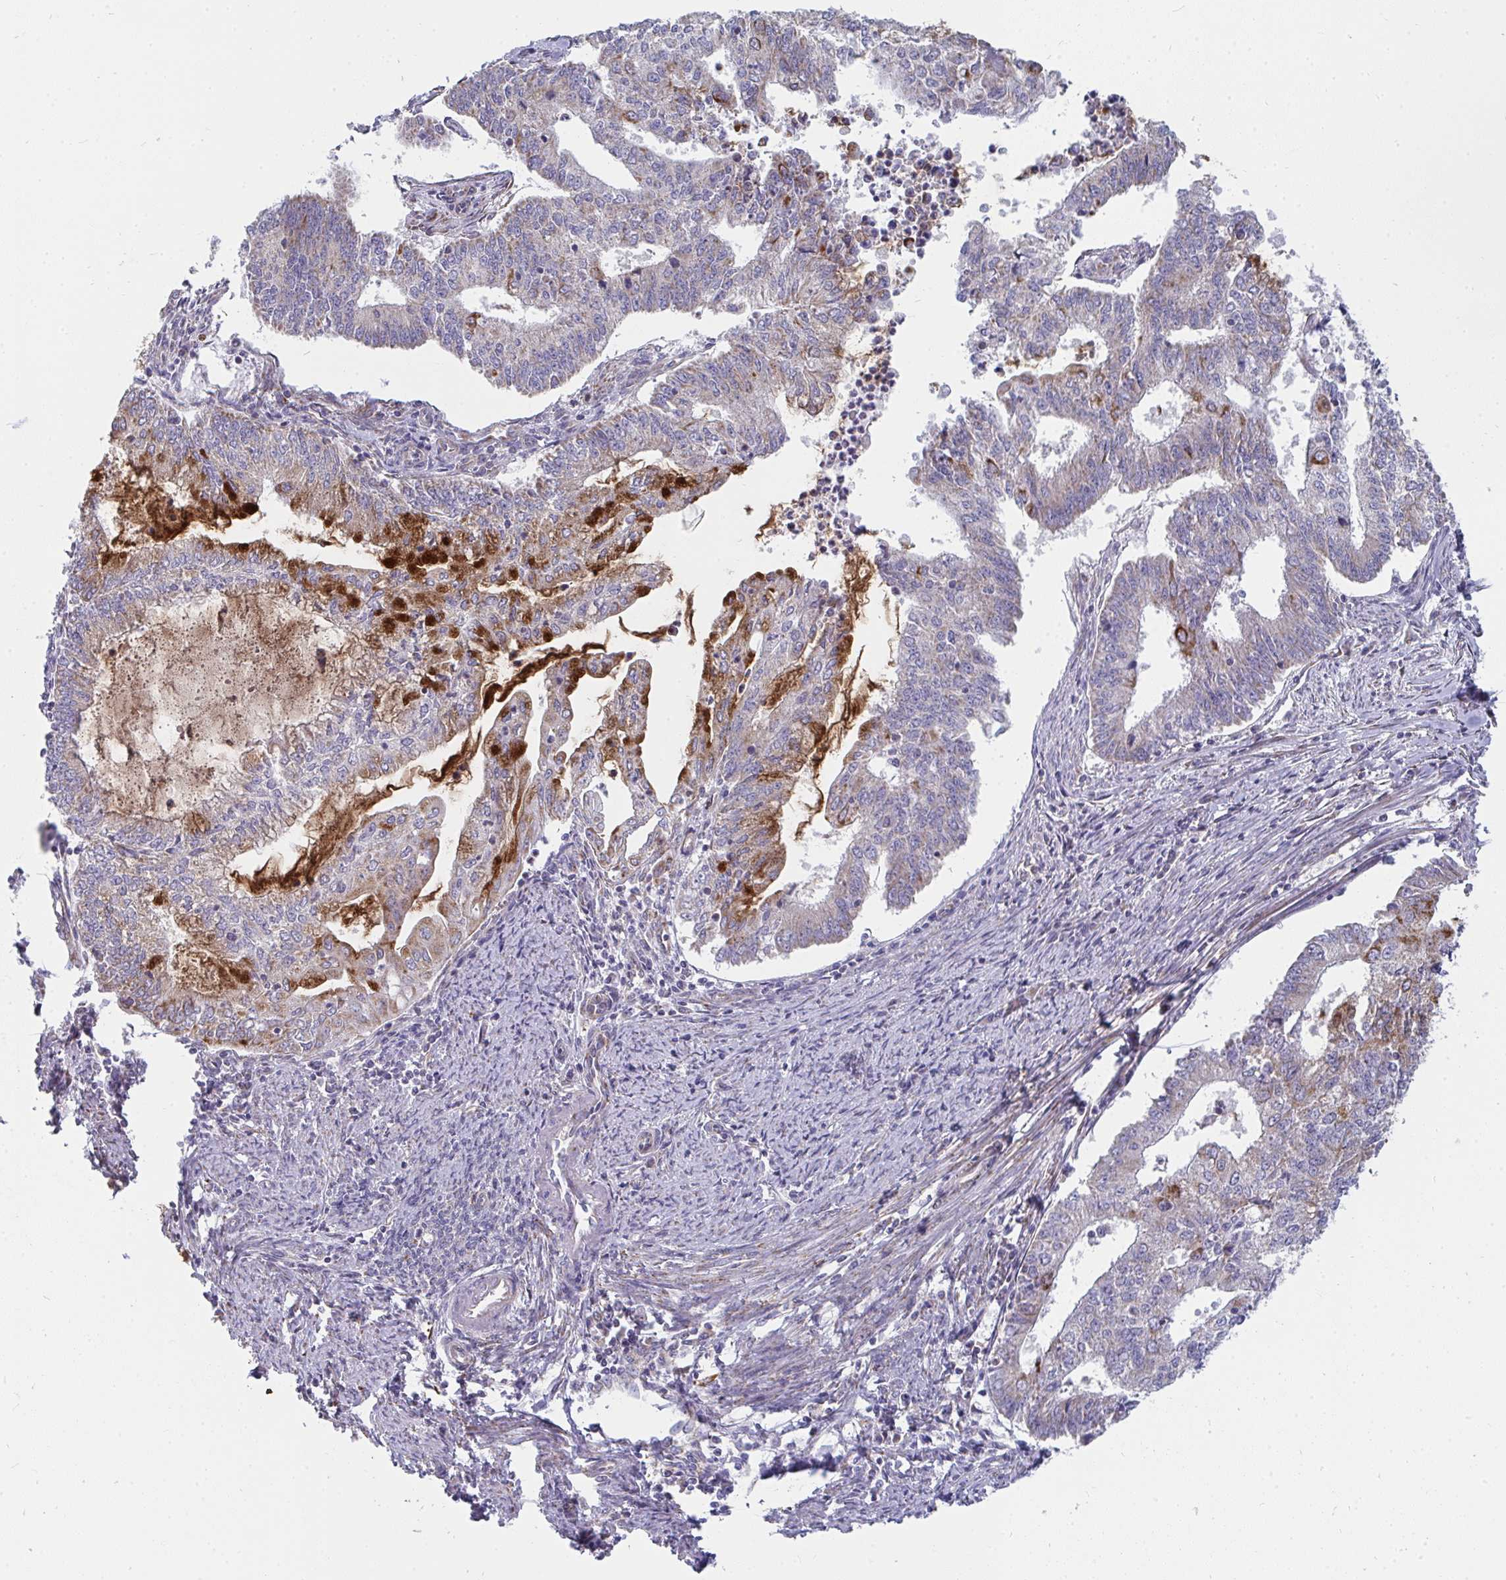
{"staining": {"intensity": "strong", "quantity": "<25%", "location": "cytoplasmic/membranous"}, "tissue": "endometrial cancer", "cell_type": "Tumor cells", "image_type": "cancer", "snomed": [{"axis": "morphology", "description": "Adenocarcinoma, NOS"}, {"axis": "topography", "description": "Endometrium"}], "caption": "Endometrial adenocarcinoma stained for a protein exhibits strong cytoplasmic/membranous positivity in tumor cells. The staining was performed using DAB to visualize the protein expression in brown, while the nuclei were stained in blue with hematoxylin (Magnification: 20x).", "gene": "FAHD1", "patient": {"sex": "female", "age": 61}}